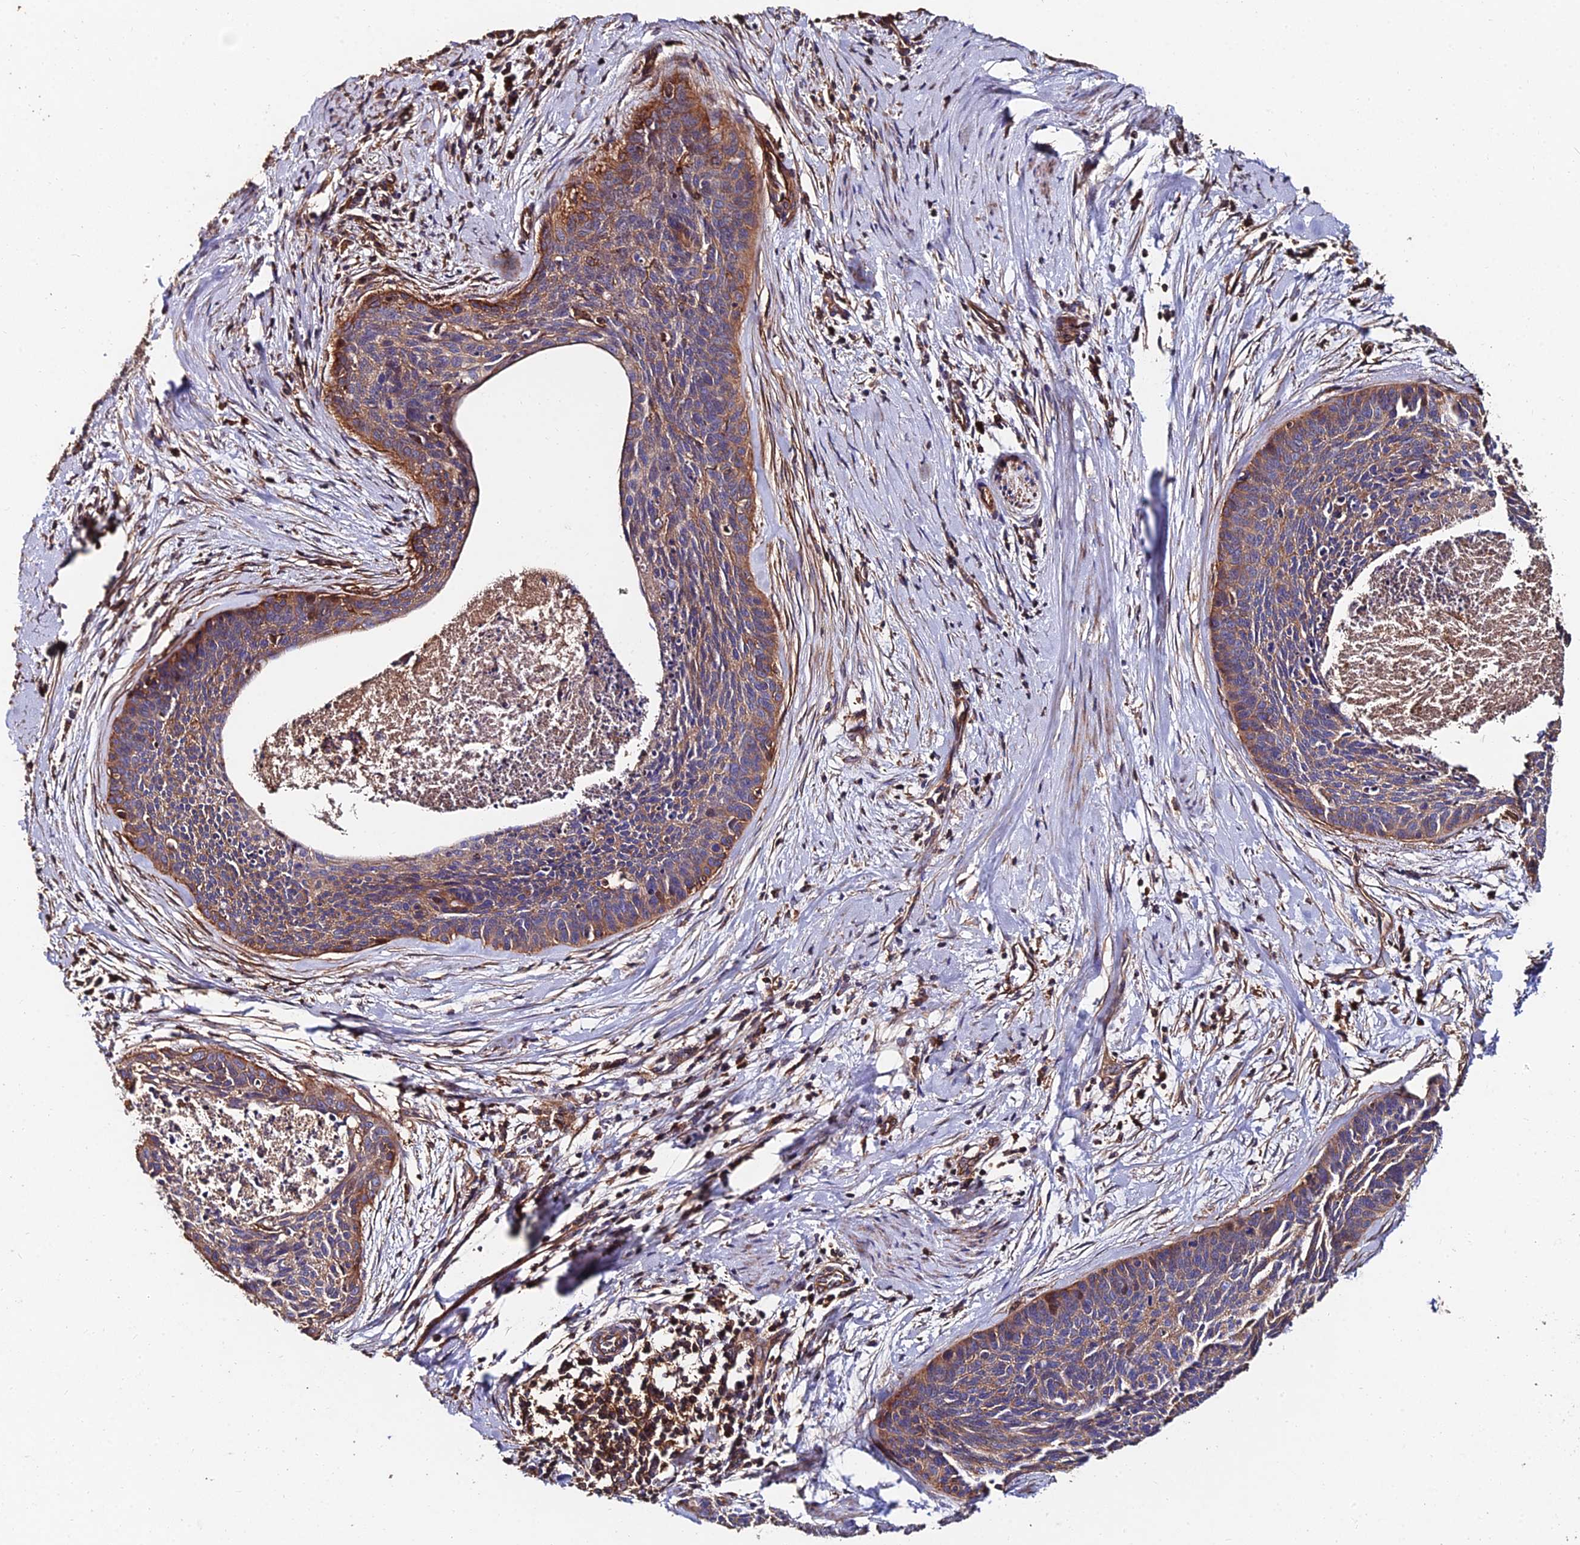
{"staining": {"intensity": "moderate", "quantity": "25%-75%", "location": "cytoplasmic/membranous"}, "tissue": "cervical cancer", "cell_type": "Tumor cells", "image_type": "cancer", "snomed": [{"axis": "morphology", "description": "Squamous cell carcinoma, NOS"}, {"axis": "topography", "description": "Cervix"}], "caption": "Immunohistochemistry micrograph of neoplastic tissue: human squamous cell carcinoma (cervical) stained using immunohistochemistry shows medium levels of moderate protein expression localized specifically in the cytoplasmic/membranous of tumor cells, appearing as a cytoplasmic/membranous brown color.", "gene": "EXT1", "patient": {"sex": "female", "age": 55}}